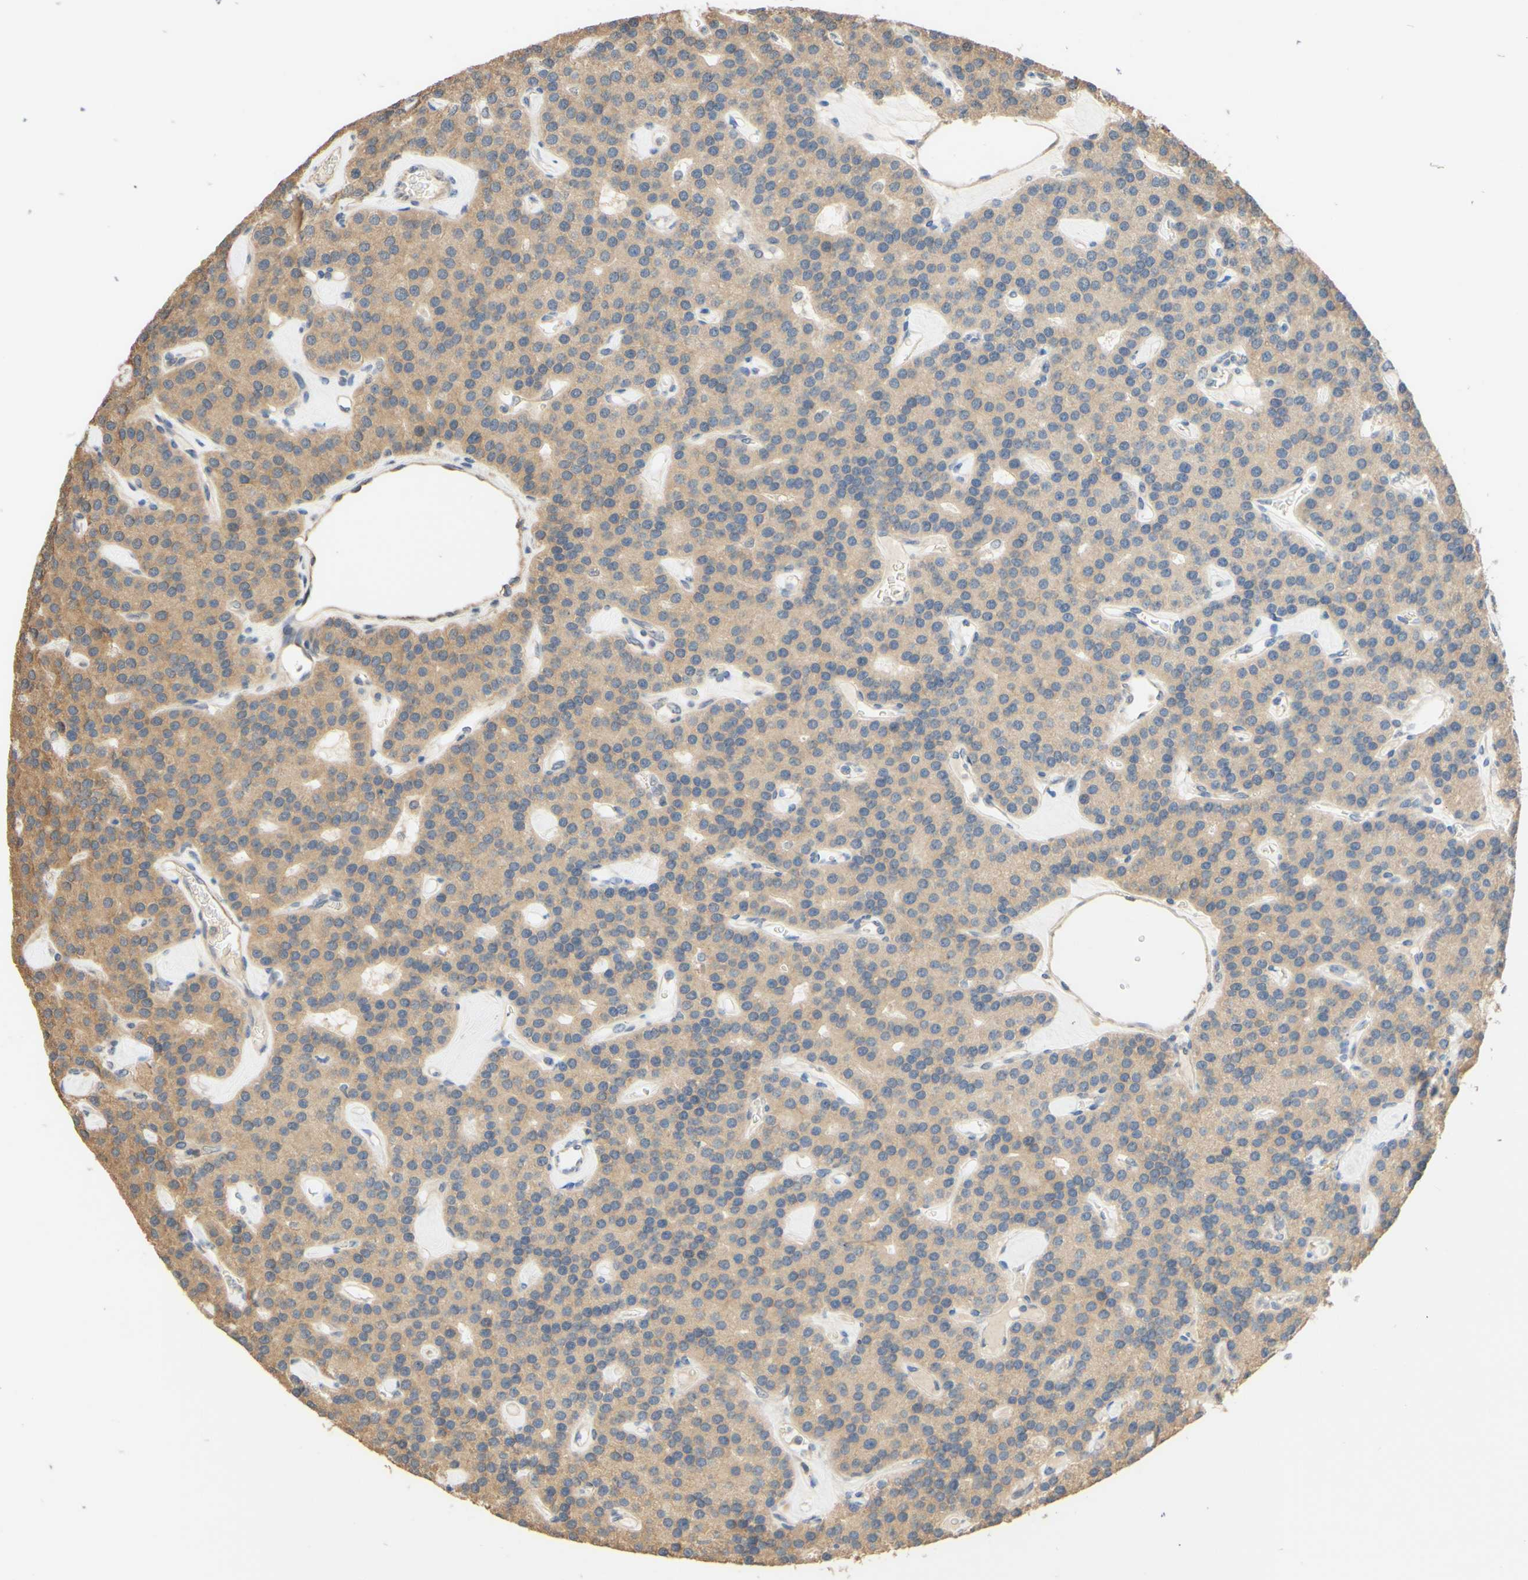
{"staining": {"intensity": "weak", "quantity": ">75%", "location": "cytoplasmic/membranous"}, "tissue": "parathyroid gland", "cell_type": "Glandular cells", "image_type": "normal", "snomed": [{"axis": "morphology", "description": "Normal tissue, NOS"}, {"axis": "morphology", "description": "Adenoma, NOS"}, {"axis": "topography", "description": "Parathyroid gland"}], "caption": "Weak cytoplasmic/membranous staining for a protein is seen in about >75% of glandular cells of benign parathyroid gland using immunohistochemistry (IHC).", "gene": "SMIM19", "patient": {"sex": "female", "age": 86}}